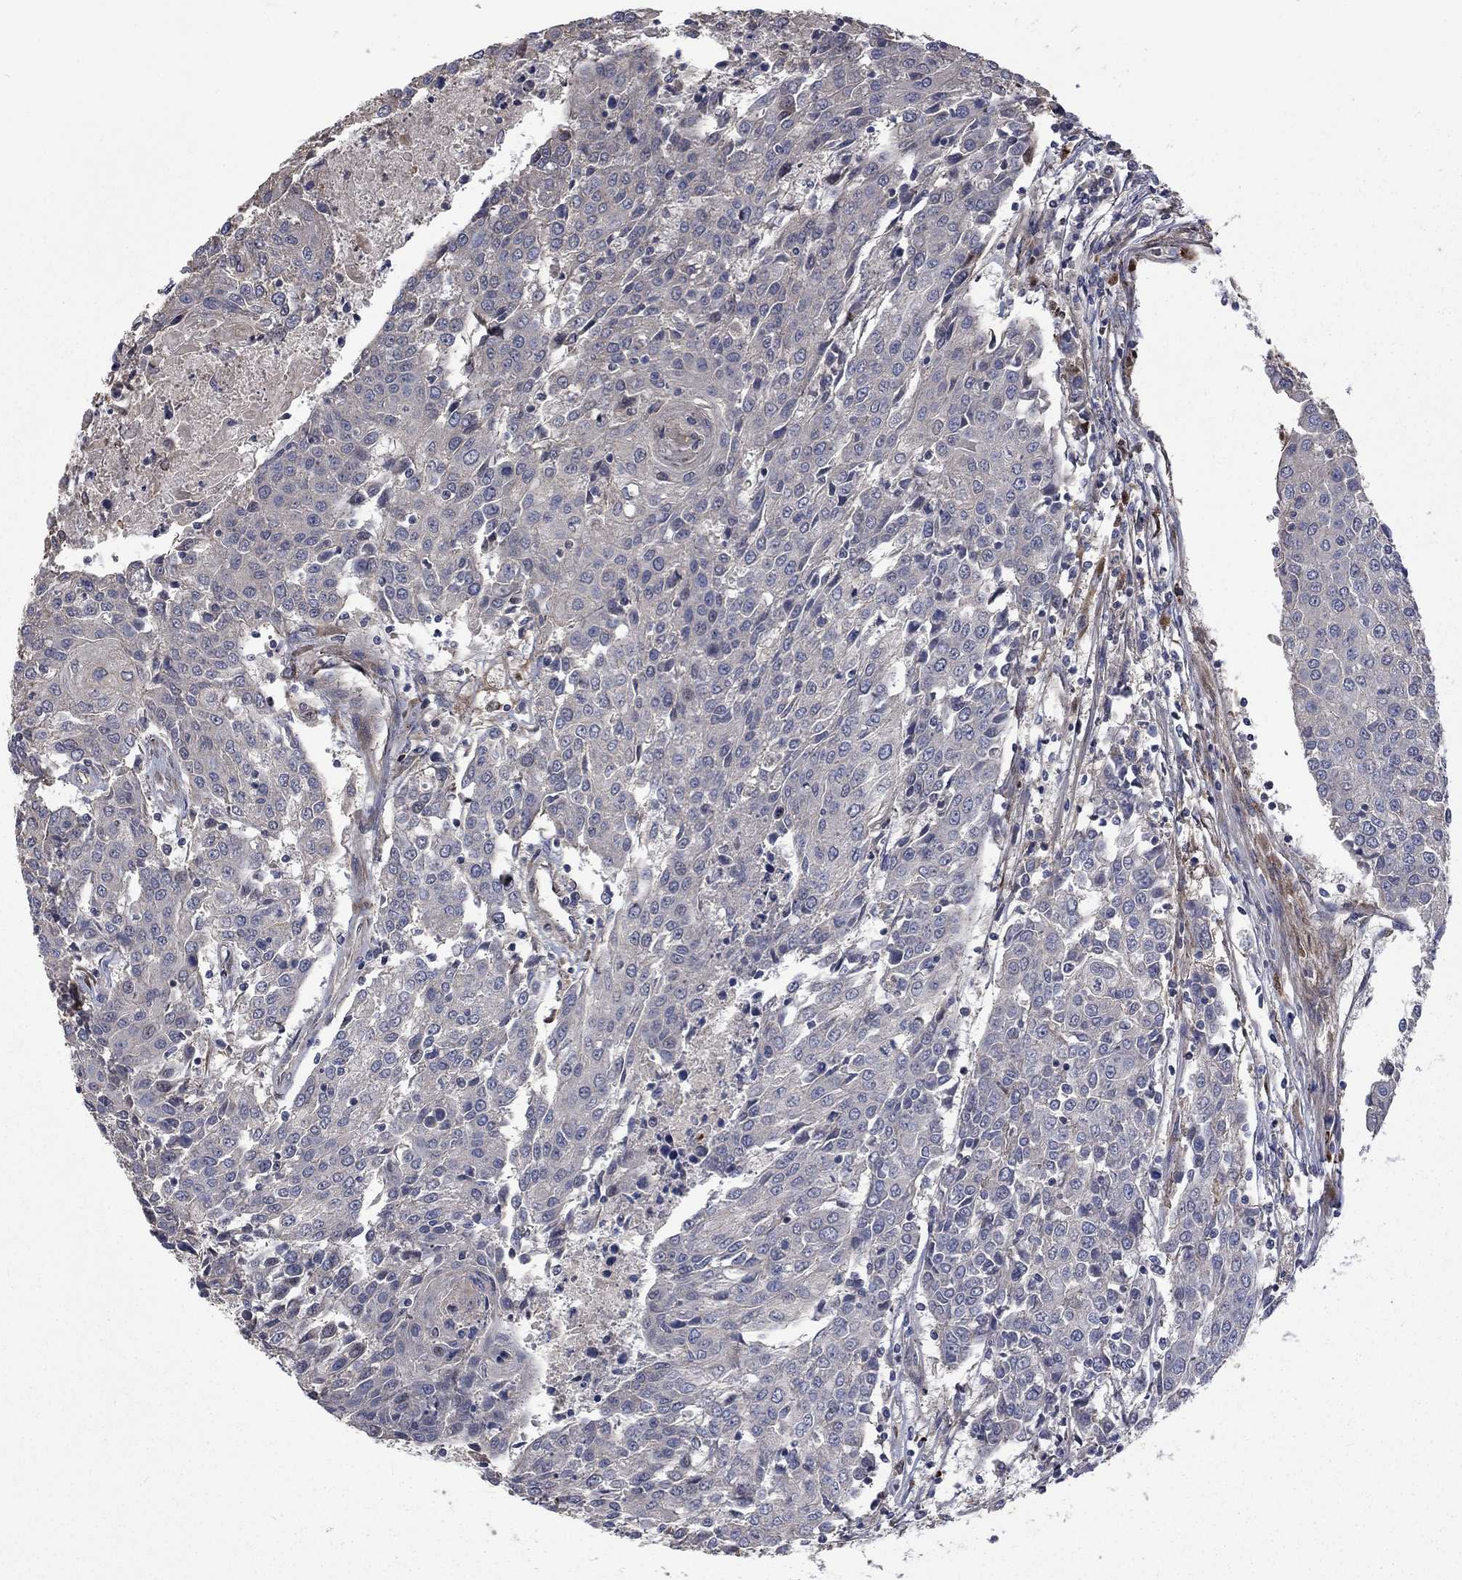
{"staining": {"intensity": "negative", "quantity": "none", "location": "none"}, "tissue": "urothelial cancer", "cell_type": "Tumor cells", "image_type": "cancer", "snomed": [{"axis": "morphology", "description": "Urothelial carcinoma, High grade"}, {"axis": "topography", "description": "Urinary bladder"}], "caption": "The immunohistochemistry (IHC) image has no significant expression in tumor cells of urothelial cancer tissue.", "gene": "VCAN", "patient": {"sex": "female", "age": 85}}